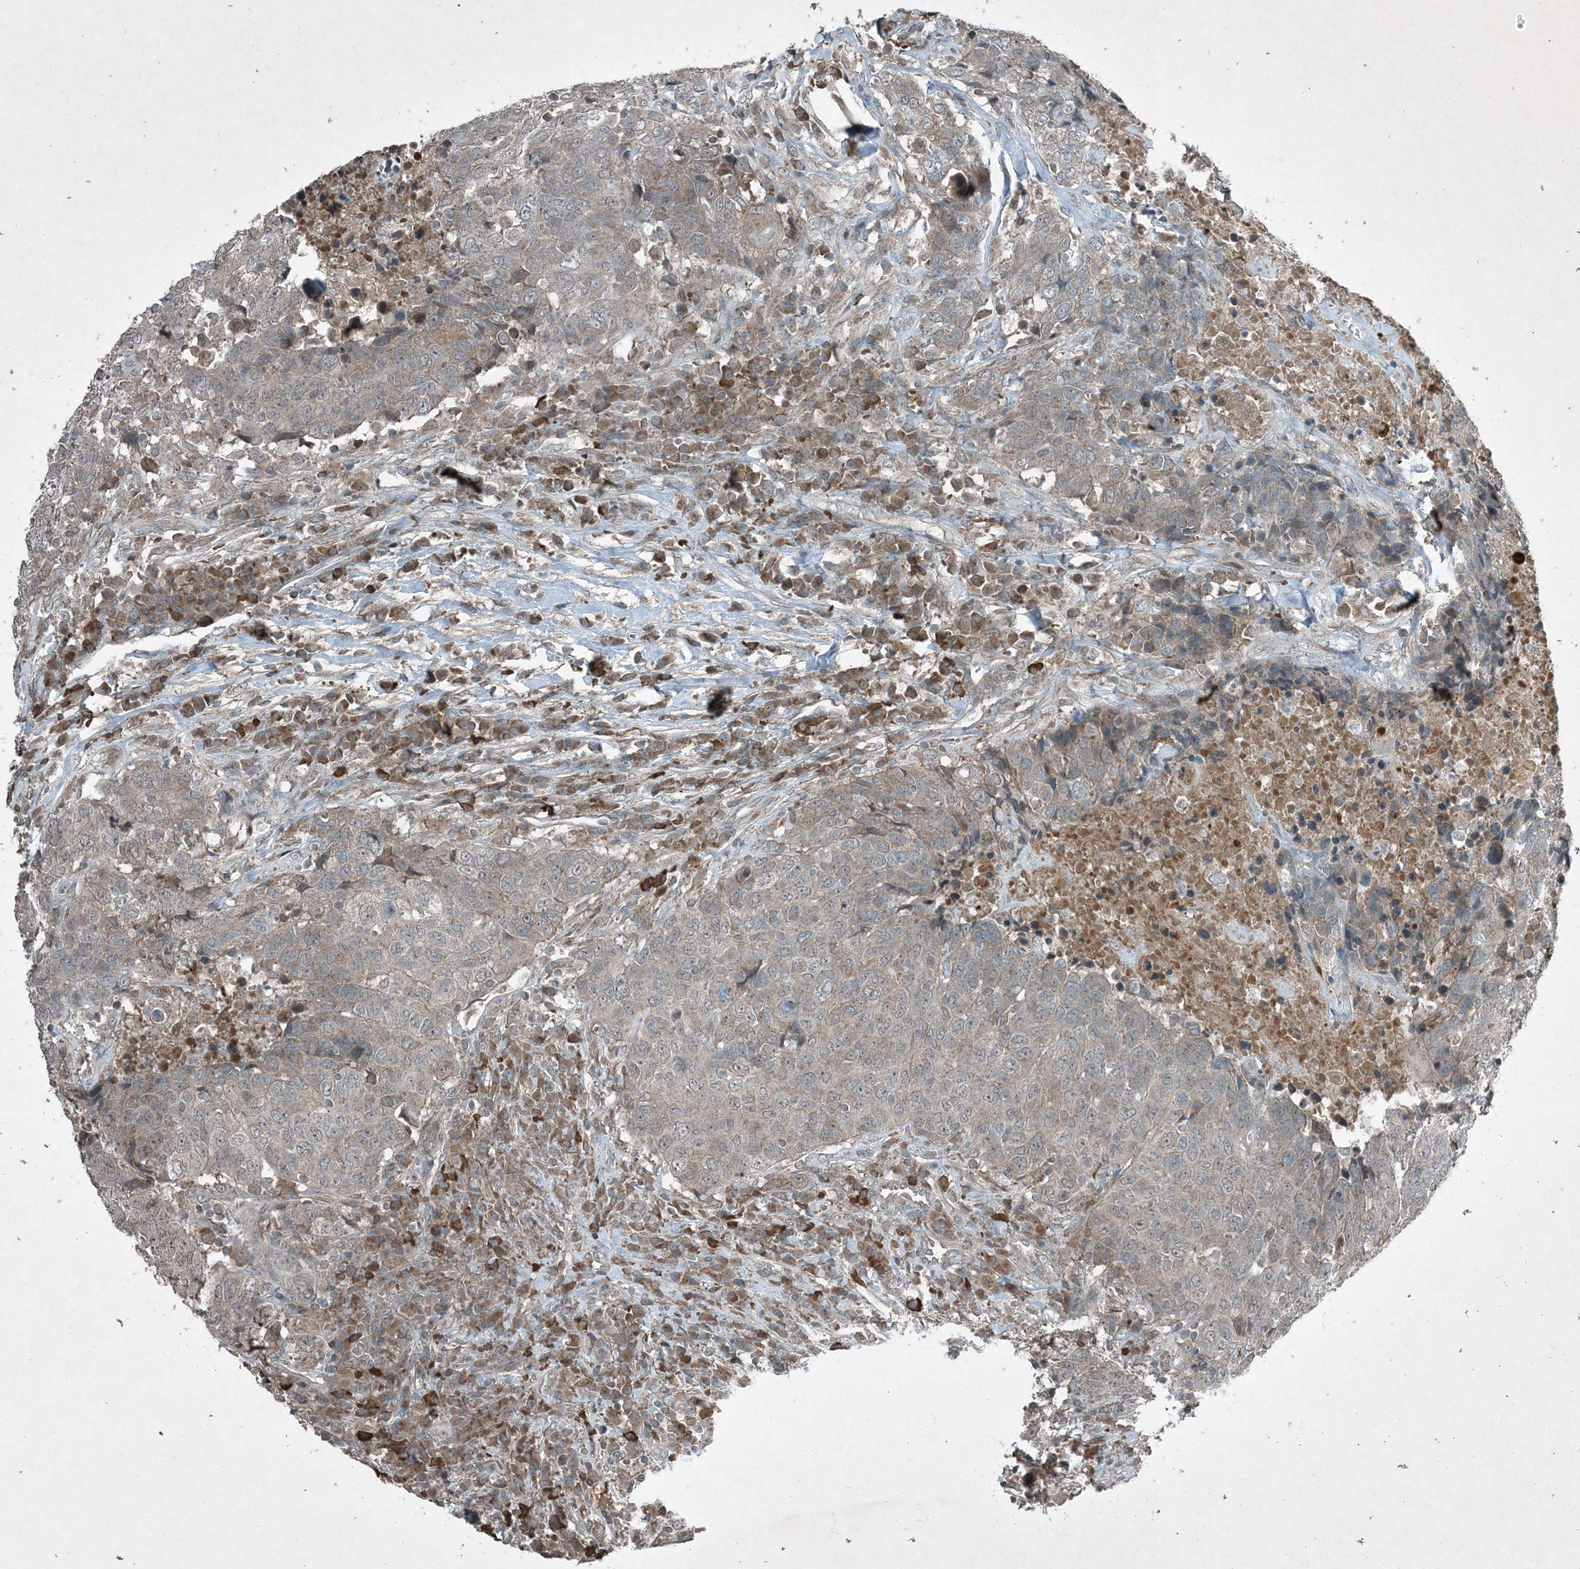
{"staining": {"intensity": "weak", "quantity": "<25%", "location": "cytoplasmic/membranous"}, "tissue": "head and neck cancer", "cell_type": "Tumor cells", "image_type": "cancer", "snomed": [{"axis": "morphology", "description": "Squamous cell carcinoma, NOS"}, {"axis": "topography", "description": "Head-Neck"}], "caption": "The histopathology image demonstrates no staining of tumor cells in squamous cell carcinoma (head and neck). Nuclei are stained in blue.", "gene": "MDN1", "patient": {"sex": "male", "age": 66}}